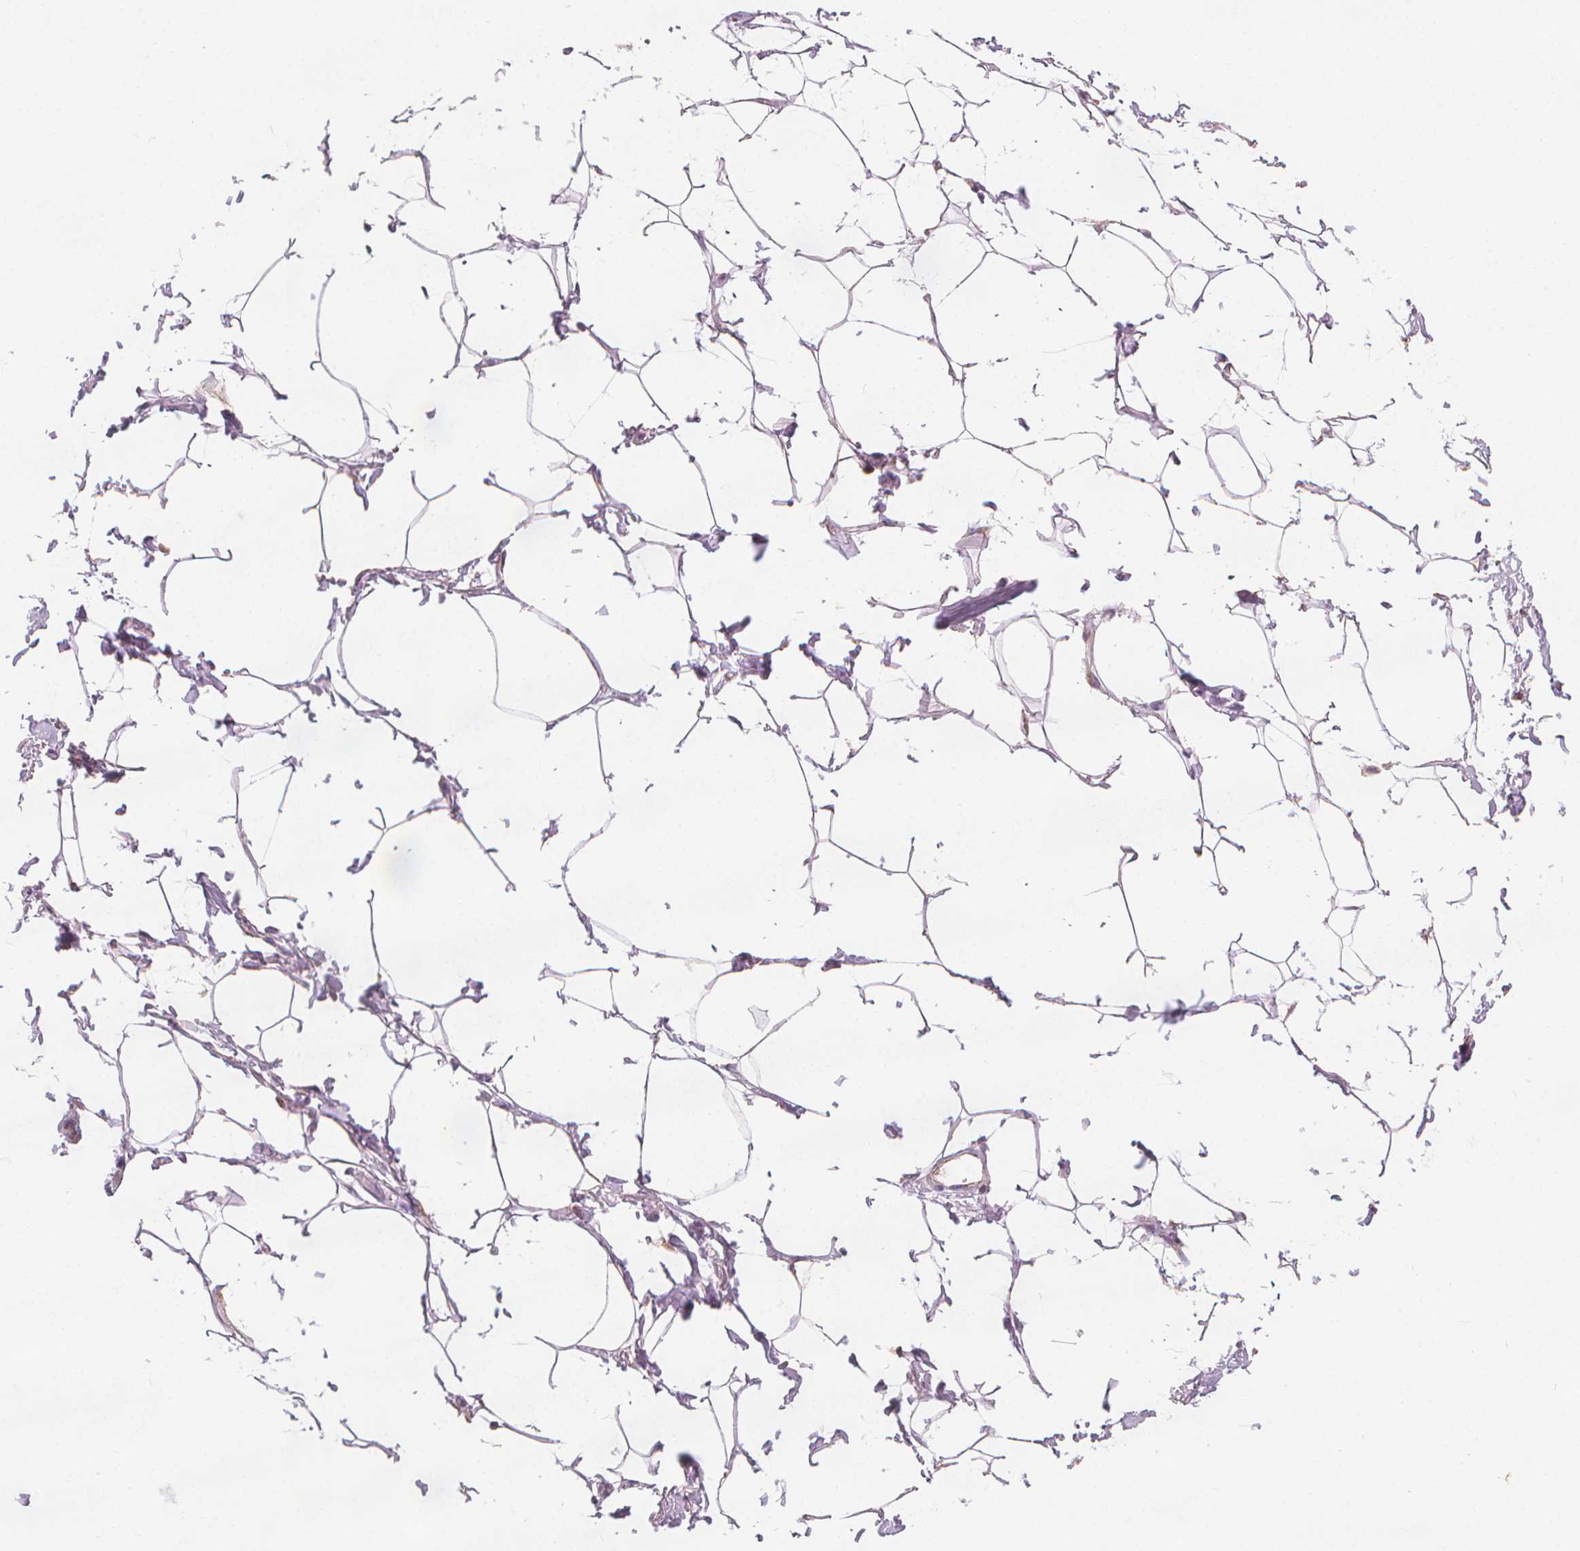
{"staining": {"intensity": "negative", "quantity": "none", "location": "none"}, "tissue": "adipose tissue", "cell_type": "Adipocytes", "image_type": "normal", "snomed": [{"axis": "morphology", "description": "Normal tissue, NOS"}, {"axis": "topography", "description": "Peripheral nerve tissue"}], "caption": "Immunohistochemistry (IHC) micrograph of benign adipose tissue stained for a protein (brown), which displays no staining in adipocytes.", "gene": "RAB20", "patient": {"sex": "male", "age": 51}}